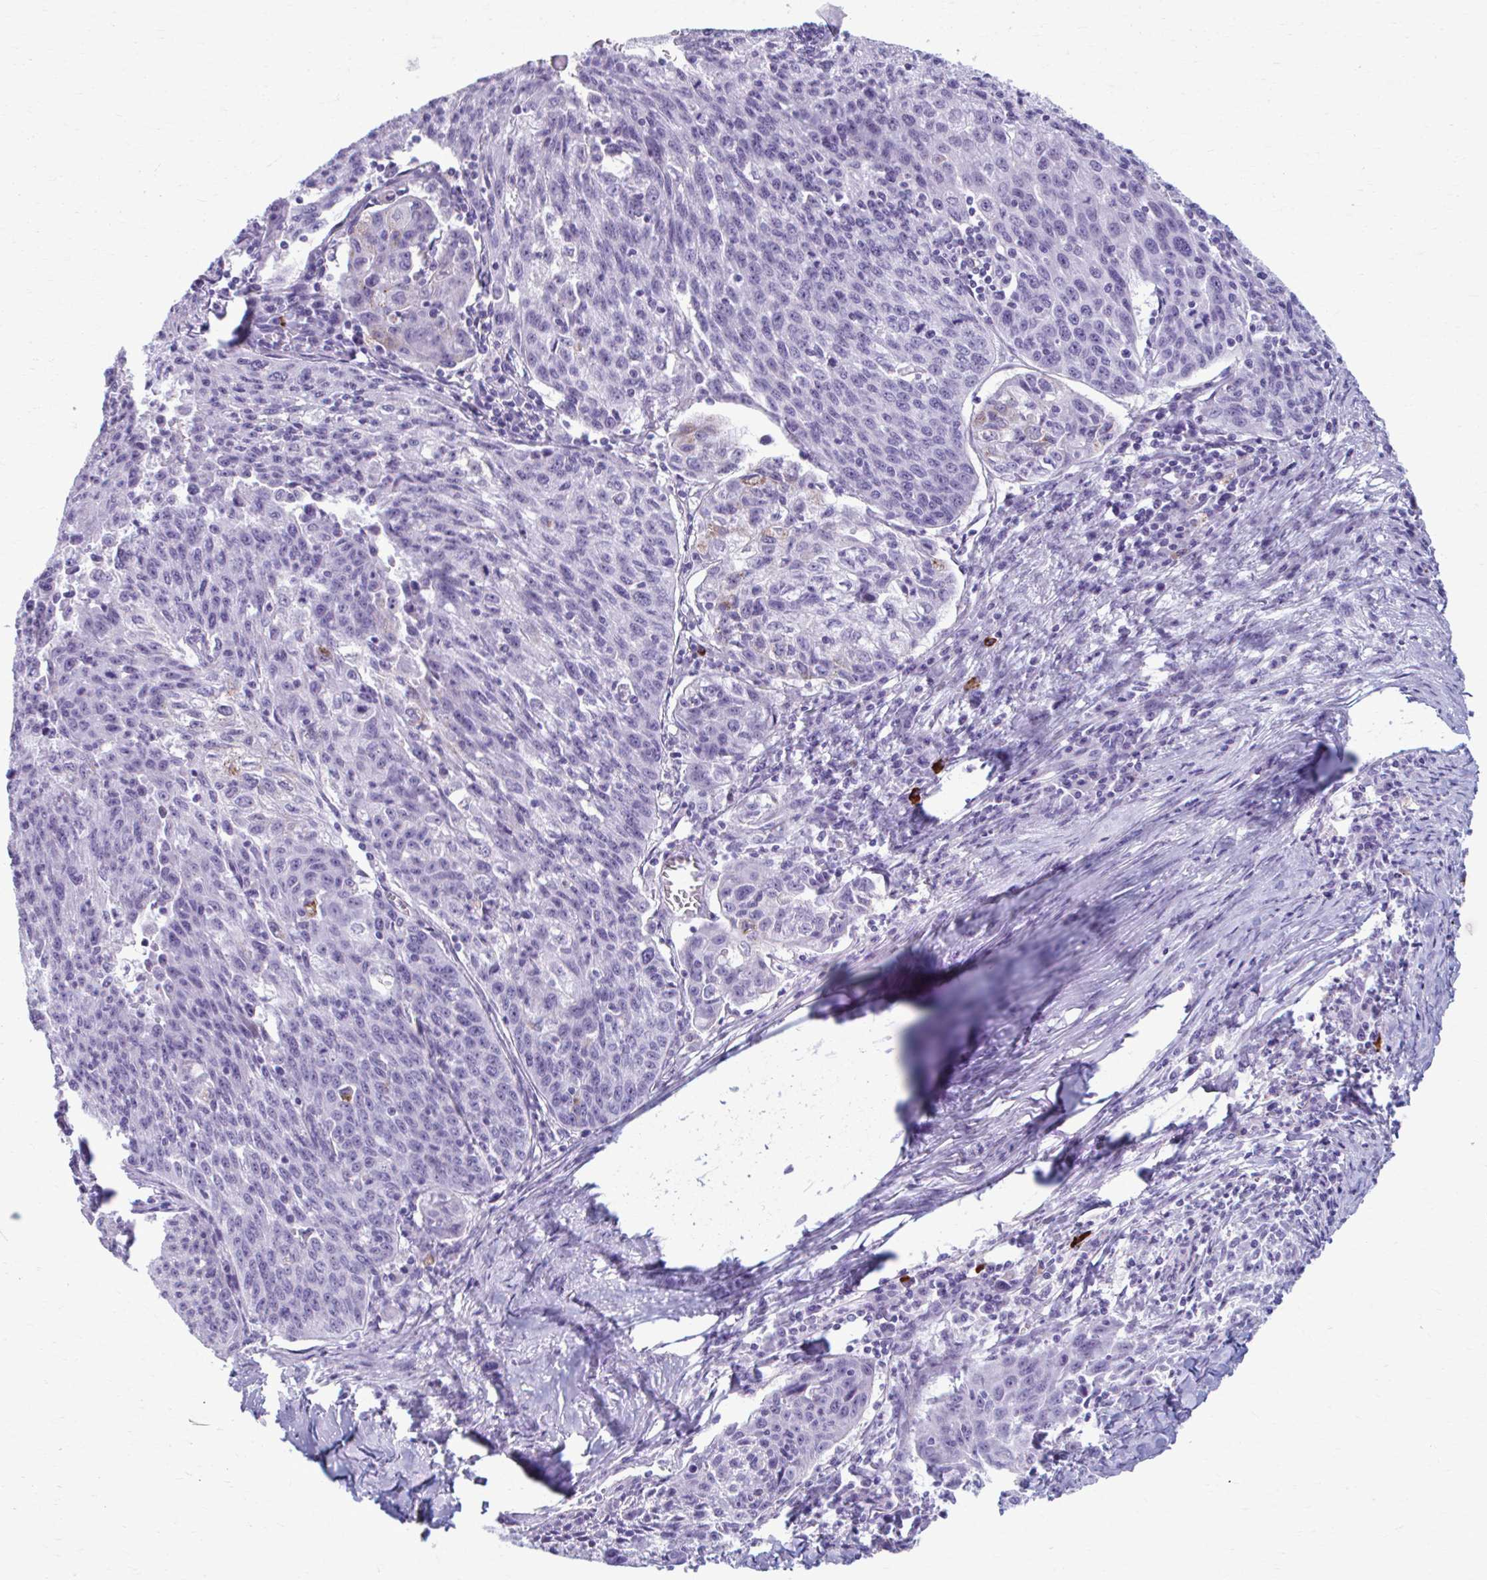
{"staining": {"intensity": "negative", "quantity": "none", "location": "none"}, "tissue": "lung cancer", "cell_type": "Tumor cells", "image_type": "cancer", "snomed": [{"axis": "morphology", "description": "Squamous cell carcinoma, NOS"}, {"axis": "morphology", "description": "Squamous cell carcinoma, metastatic, NOS"}, {"axis": "topography", "description": "Bronchus"}, {"axis": "topography", "description": "Lung"}], "caption": "Histopathology image shows no protein expression in tumor cells of metastatic squamous cell carcinoma (lung) tissue.", "gene": "C12orf71", "patient": {"sex": "male", "age": 62}}